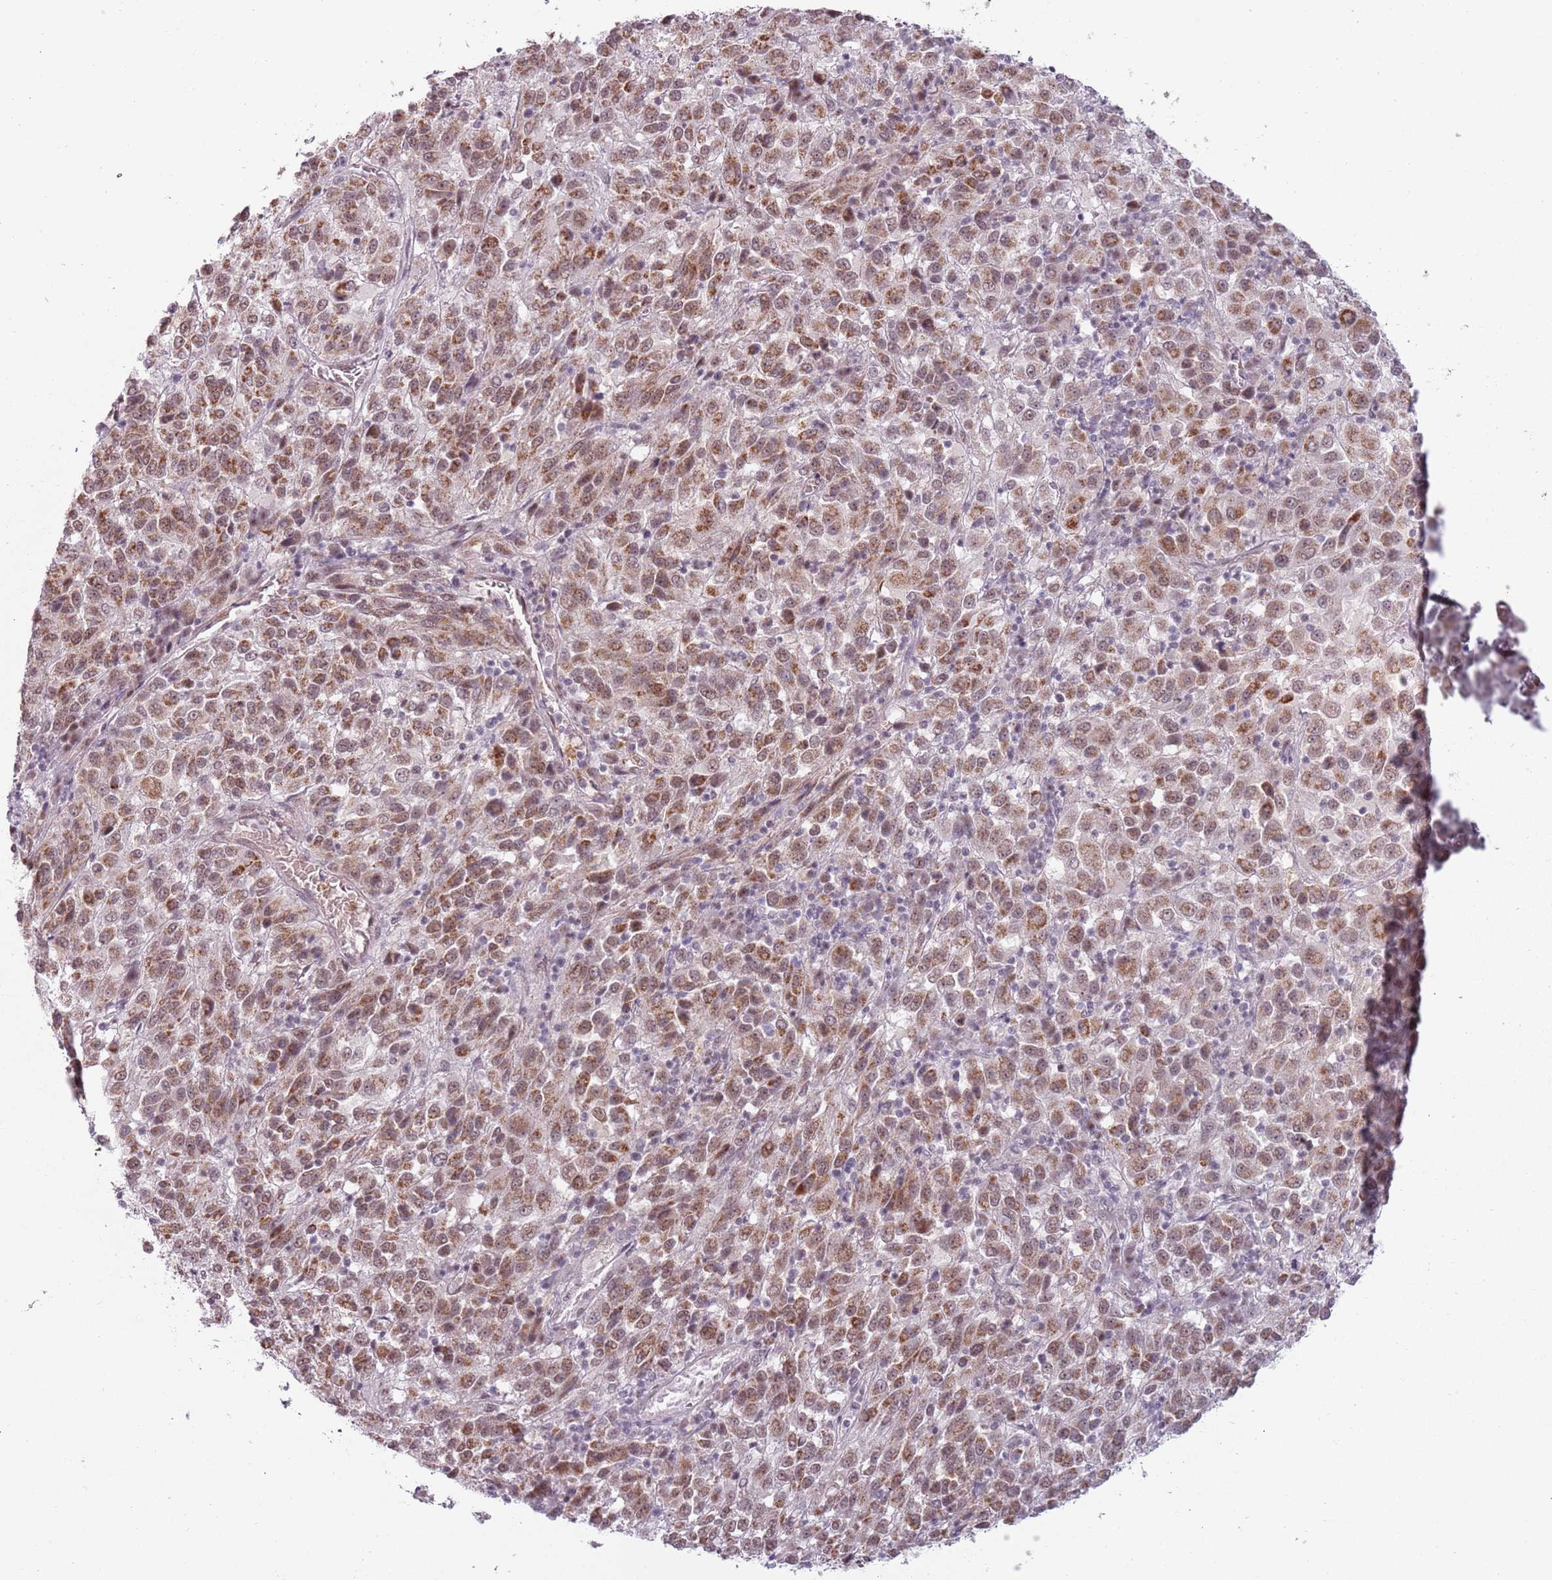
{"staining": {"intensity": "moderate", "quantity": ">75%", "location": "cytoplasmic/membranous,nuclear"}, "tissue": "melanoma", "cell_type": "Tumor cells", "image_type": "cancer", "snomed": [{"axis": "morphology", "description": "Malignant melanoma, Metastatic site"}, {"axis": "topography", "description": "Lung"}], "caption": "A histopathology image of human melanoma stained for a protein reveals moderate cytoplasmic/membranous and nuclear brown staining in tumor cells.", "gene": "REXO4", "patient": {"sex": "male", "age": 64}}